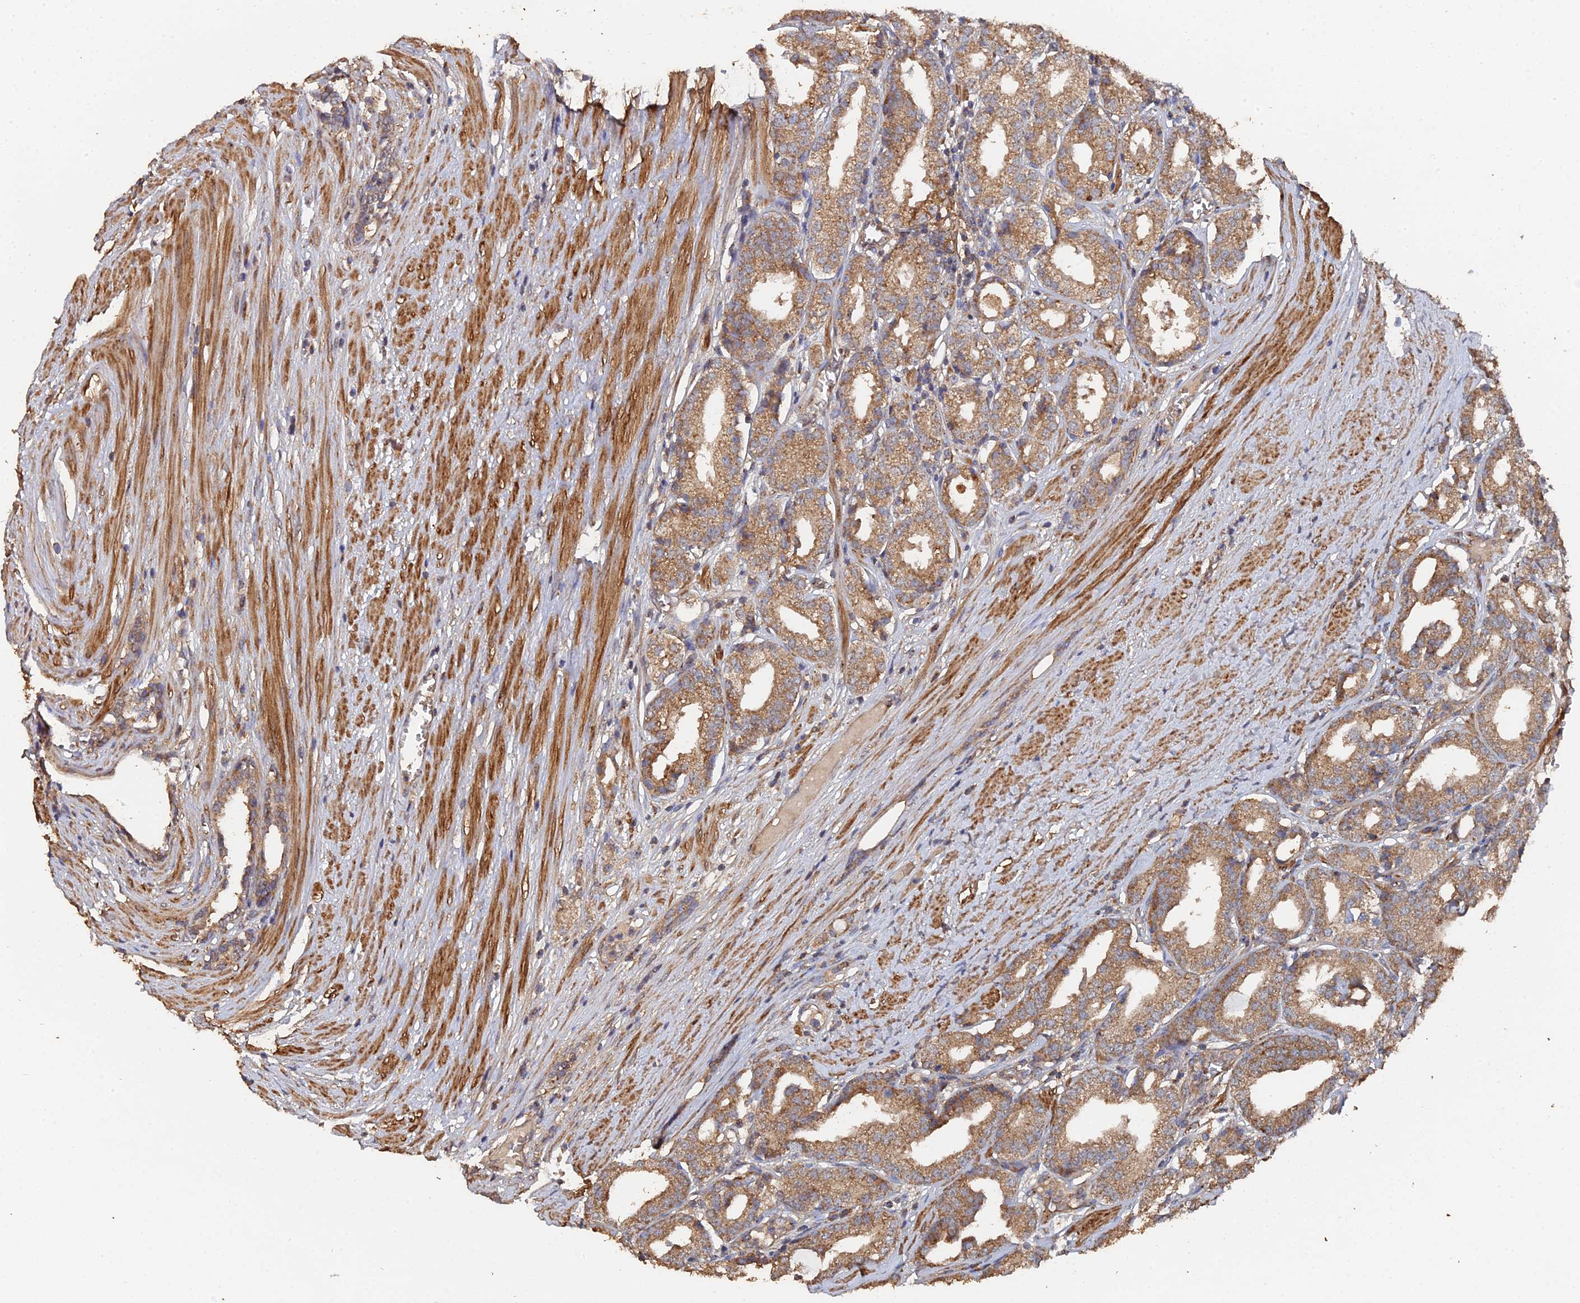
{"staining": {"intensity": "moderate", "quantity": ">75%", "location": "cytoplasmic/membranous"}, "tissue": "prostate cancer", "cell_type": "Tumor cells", "image_type": "cancer", "snomed": [{"axis": "morphology", "description": "Adenocarcinoma, High grade"}, {"axis": "topography", "description": "Prostate"}], "caption": "Adenocarcinoma (high-grade) (prostate) was stained to show a protein in brown. There is medium levels of moderate cytoplasmic/membranous positivity in approximately >75% of tumor cells.", "gene": "SPANXN4", "patient": {"sex": "male", "age": 69}}